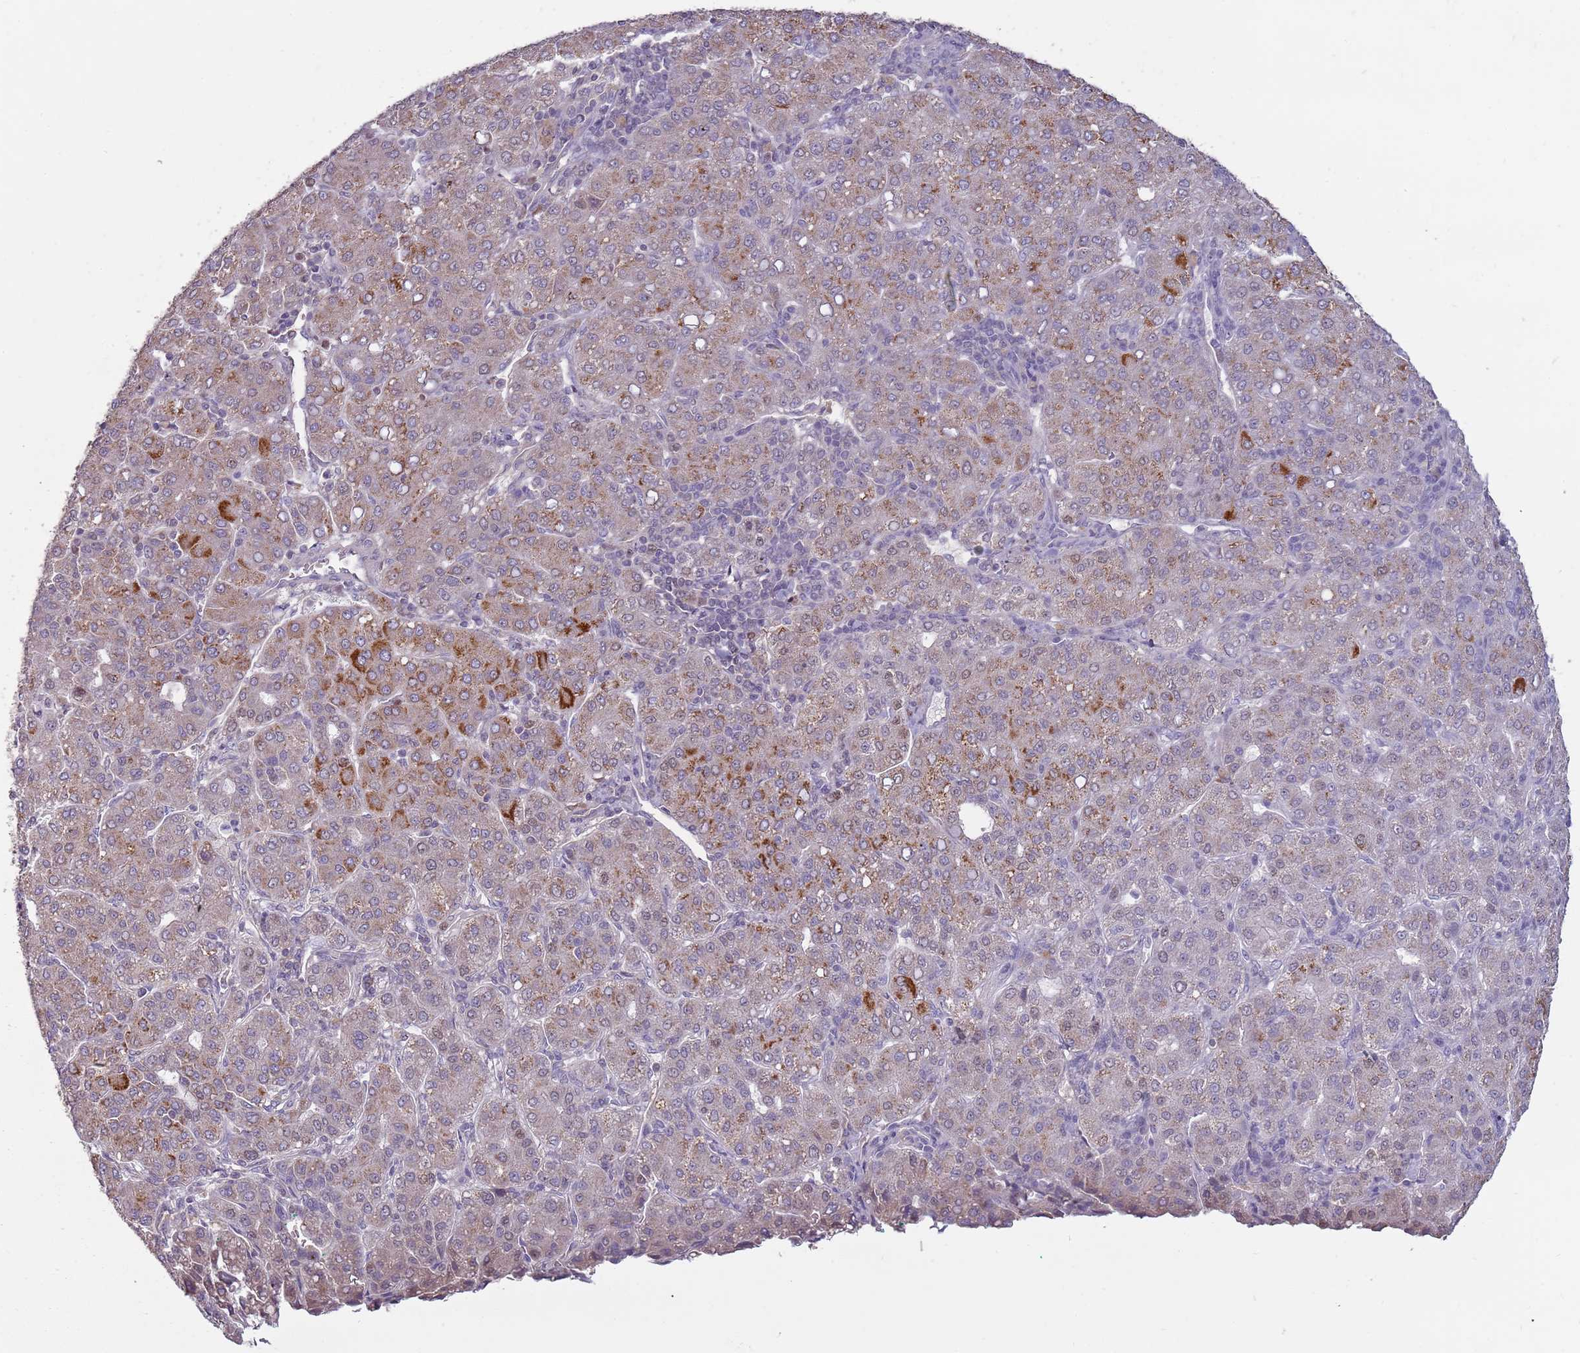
{"staining": {"intensity": "strong", "quantity": "25%-75%", "location": "cytoplasmic/membranous"}, "tissue": "liver cancer", "cell_type": "Tumor cells", "image_type": "cancer", "snomed": [{"axis": "morphology", "description": "Carcinoma, Hepatocellular, NOS"}, {"axis": "topography", "description": "Liver"}], "caption": "An image showing strong cytoplasmic/membranous expression in approximately 25%-75% of tumor cells in liver cancer, as visualized by brown immunohistochemical staining.", "gene": "SYS1", "patient": {"sex": "male", "age": 65}}